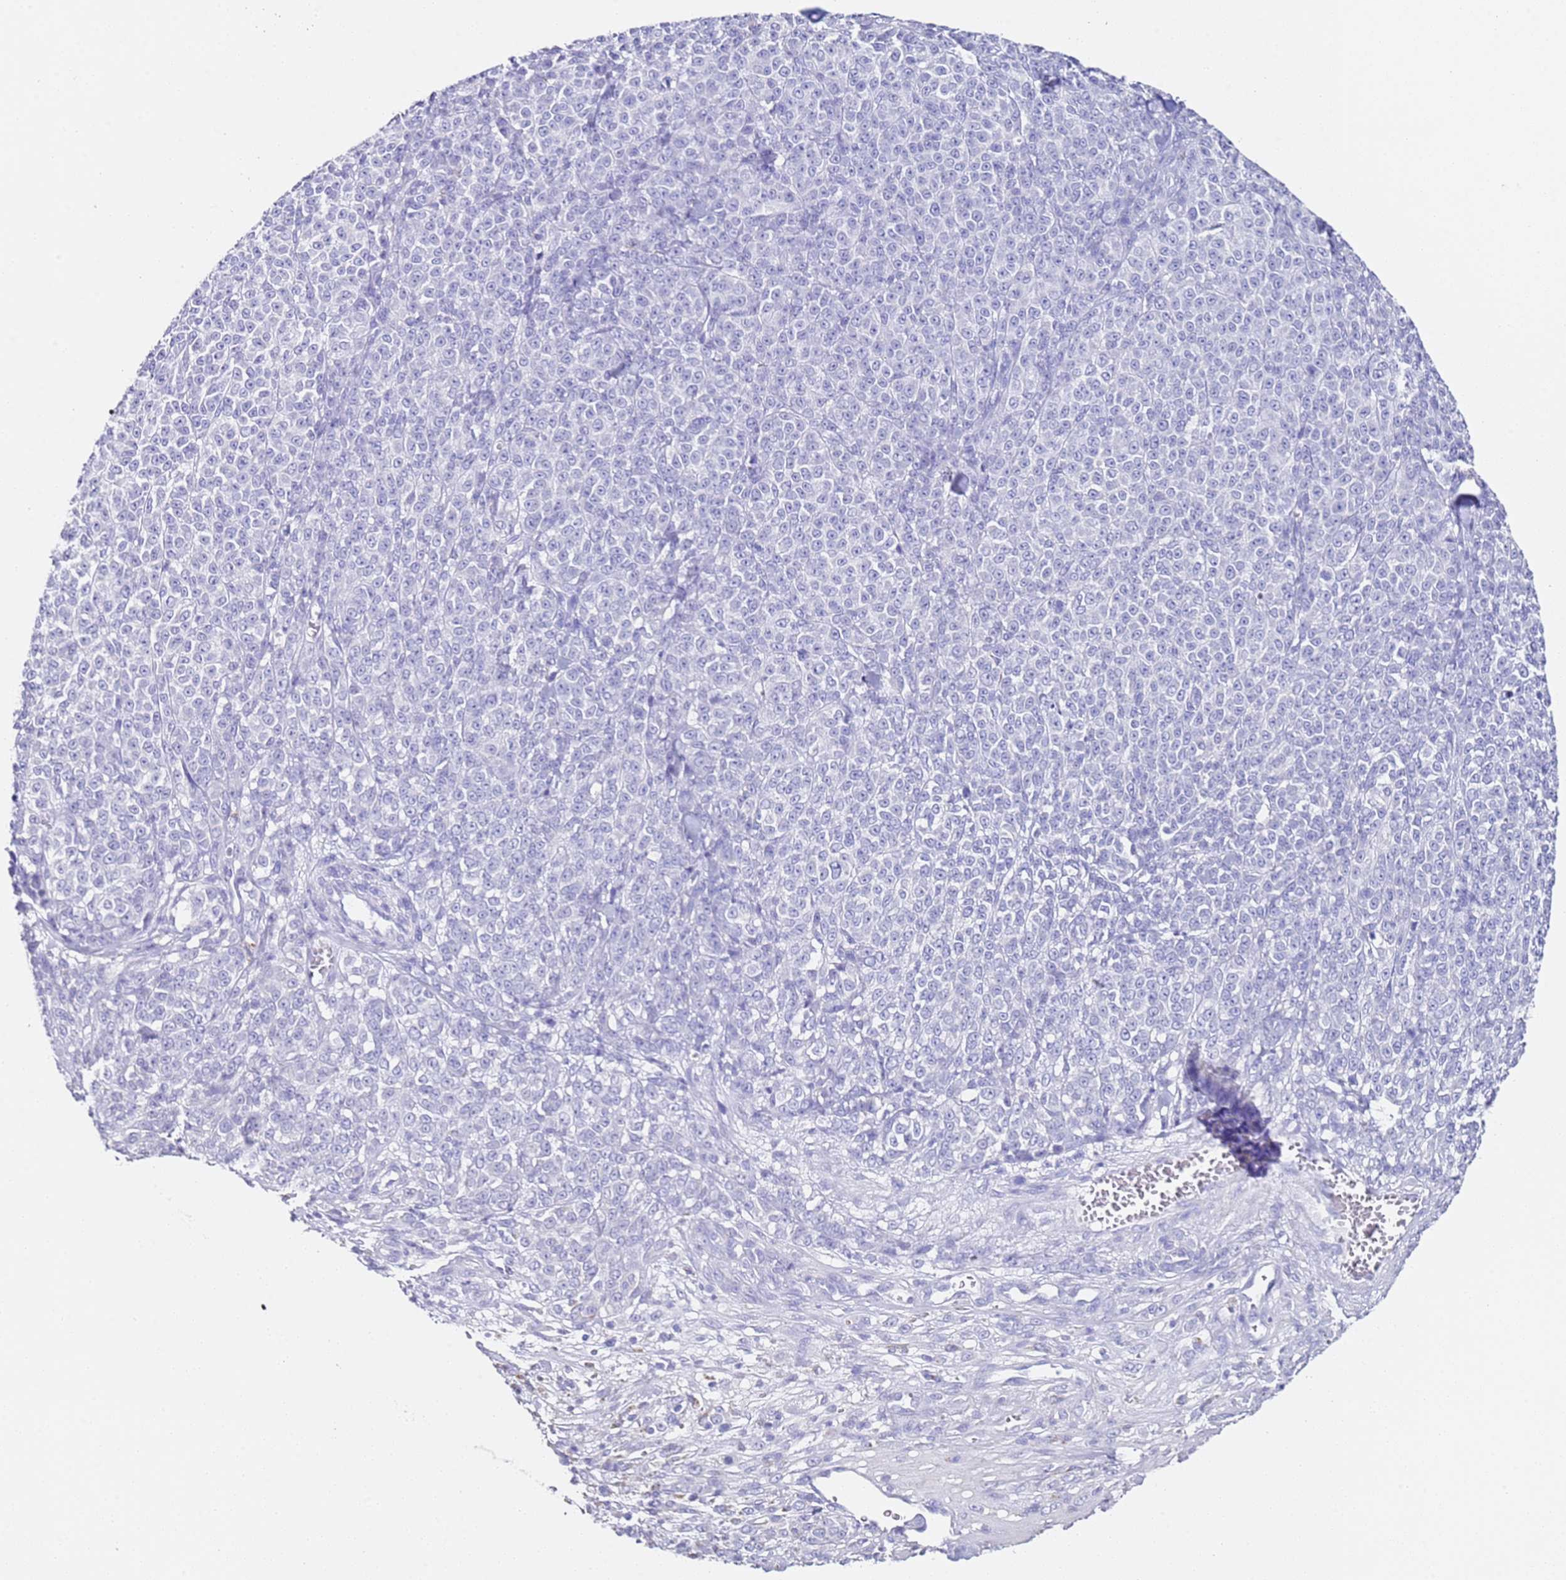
{"staining": {"intensity": "negative", "quantity": "none", "location": "none"}, "tissue": "melanoma", "cell_type": "Tumor cells", "image_type": "cancer", "snomed": [{"axis": "morphology", "description": "Normal tissue, NOS"}, {"axis": "morphology", "description": "Malignant melanoma, NOS"}, {"axis": "topography", "description": "Skin"}], "caption": "An image of human malignant melanoma is negative for staining in tumor cells.", "gene": "PTBP2", "patient": {"sex": "female", "age": 34}}